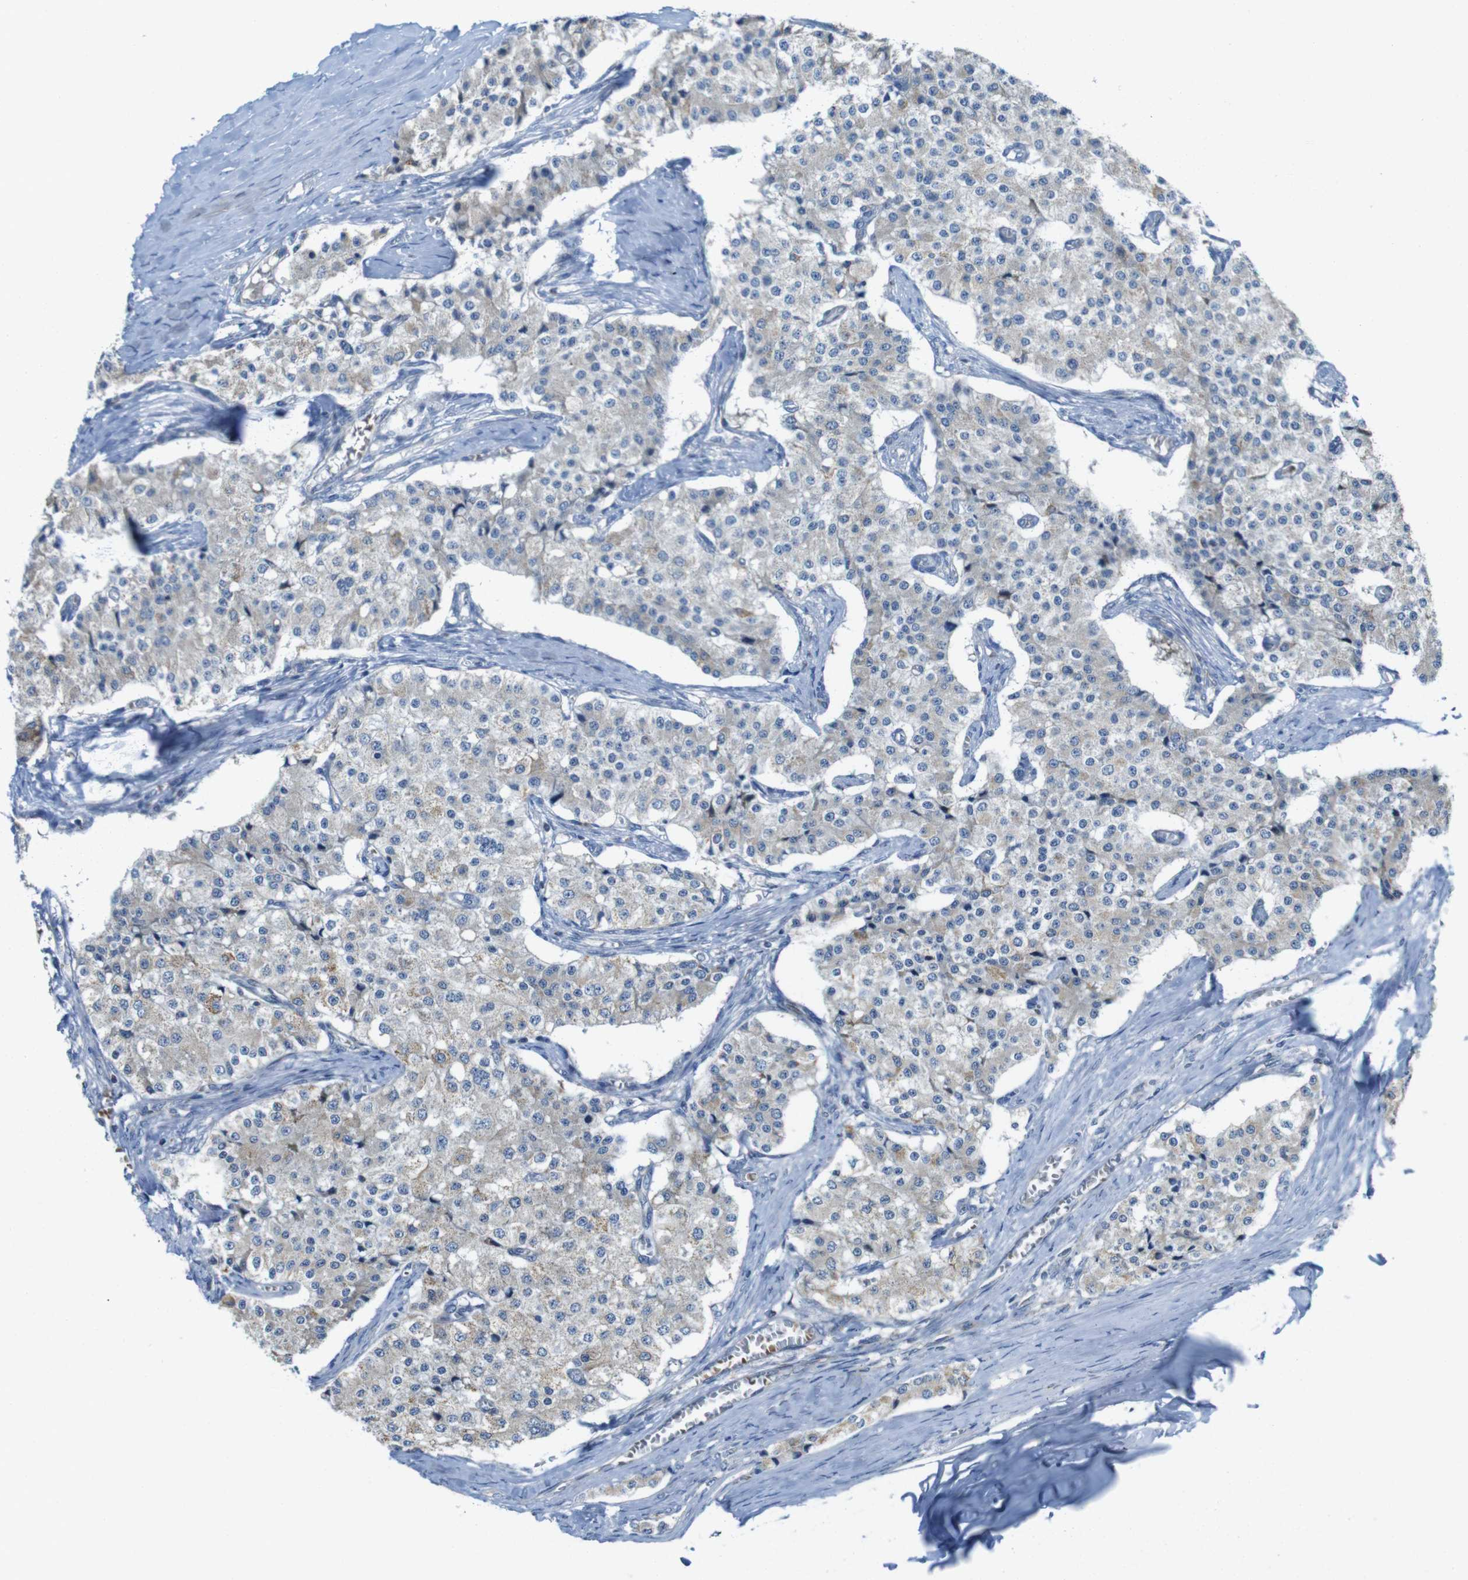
{"staining": {"intensity": "weak", "quantity": "25%-75%", "location": "cytoplasmic/membranous"}, "tissue": "carcinoid", "cell_type": "Tumor cells", "image_type": "cancer", "snomed": [{"axis": "morphology", "description": "Carcinoid, malignant, NOS"}, {"axis": "topography", "description": "Colon"}], "caption": "Tumor cells display low levels of weak cytoplasmic/membranous positivity in approximately 25%-75% of cells in human carcinoid (malignant).", "gene": "MARCHF1", "patient": {"sex": "female", "age": 52}}